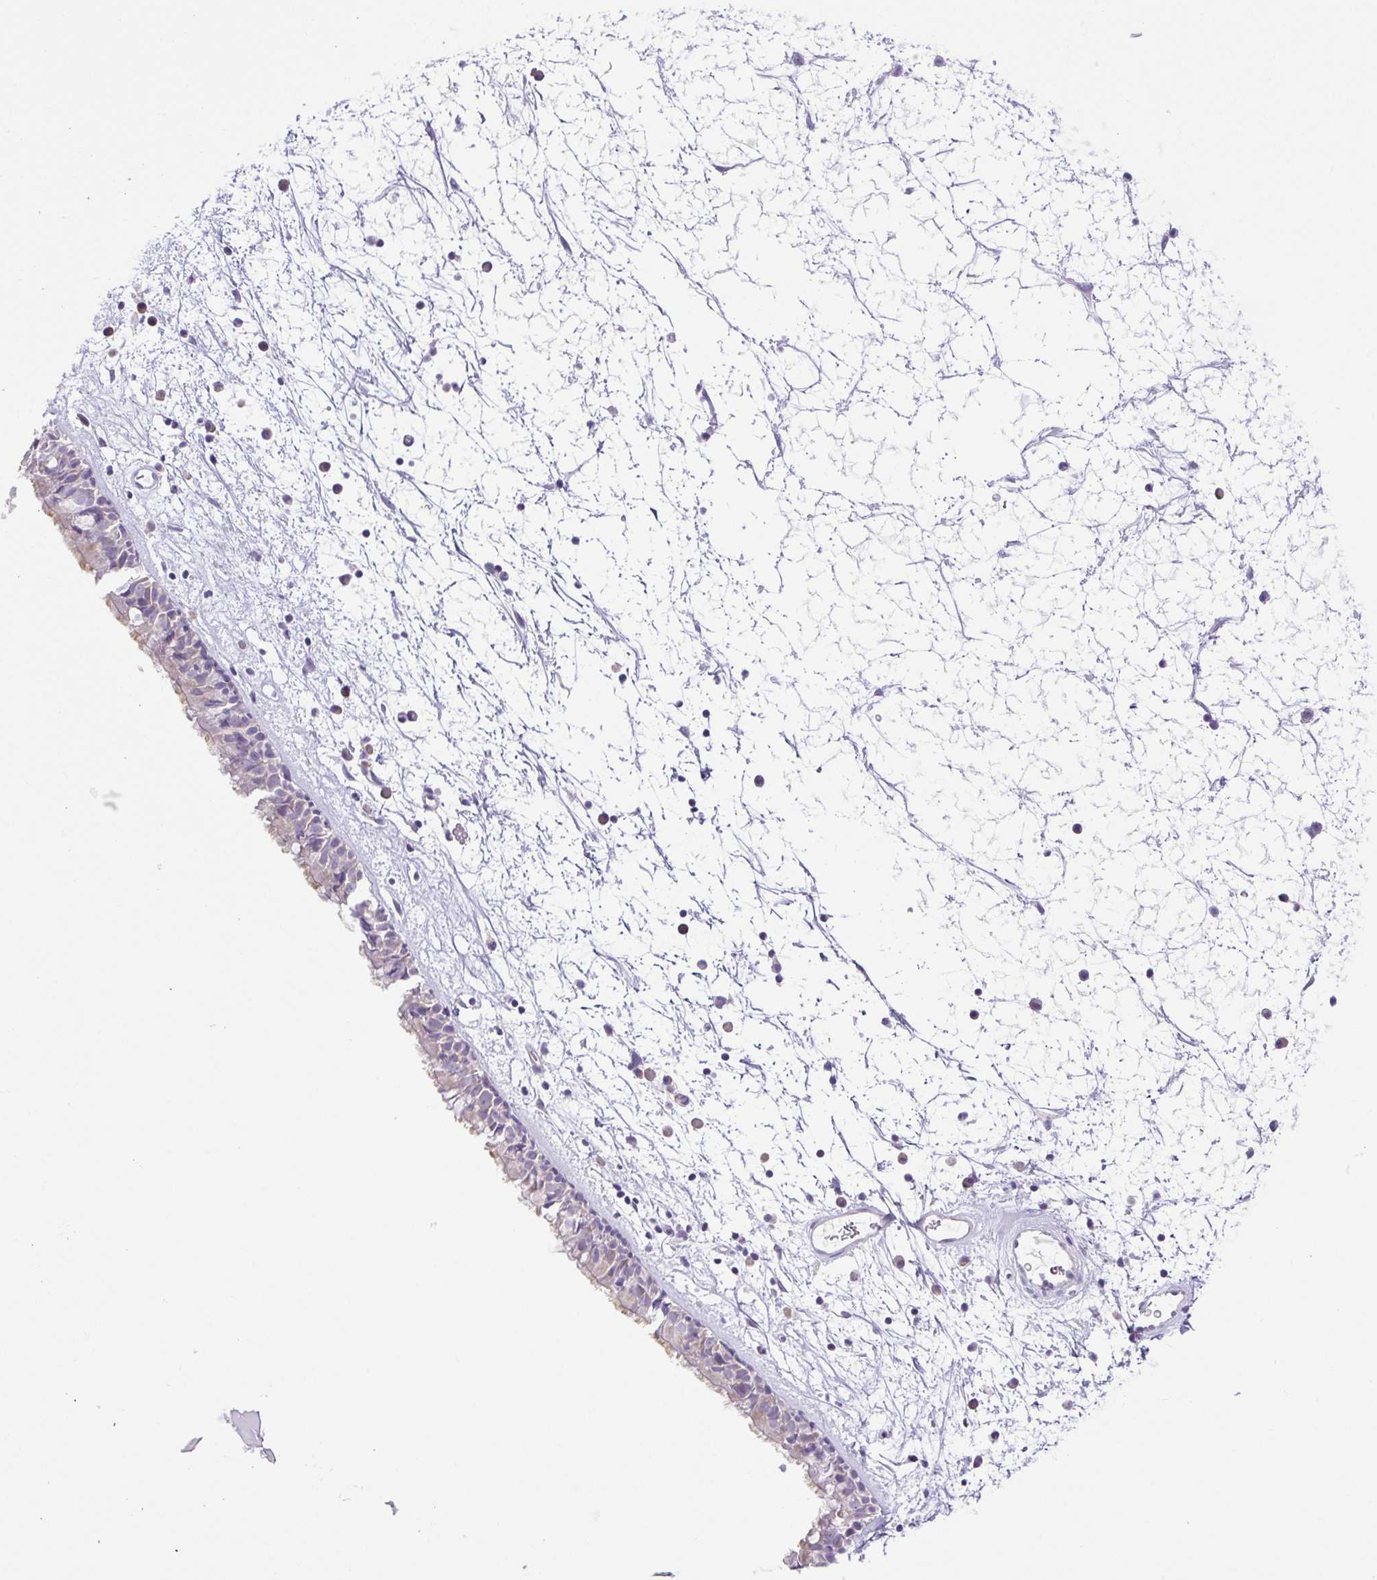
{"staining": {"intensity": "negative", "quantity": "none", "location": "none"}, "tissue": "nasopharynx", "cell_type": "Respiratory epithelial cells", "image_type": "normal", "snomed": [{"axis": "morphology", "description": "Normal tissue, NOS"}, {"axis": "topography", "description": "Nasopharynx"}], "caption": "Respiratory epithelial cells show no significant expression in unremarkable nasopharynx.", "gene": "PAPPA2", "patient": {"sex": "male", "age": 24}}